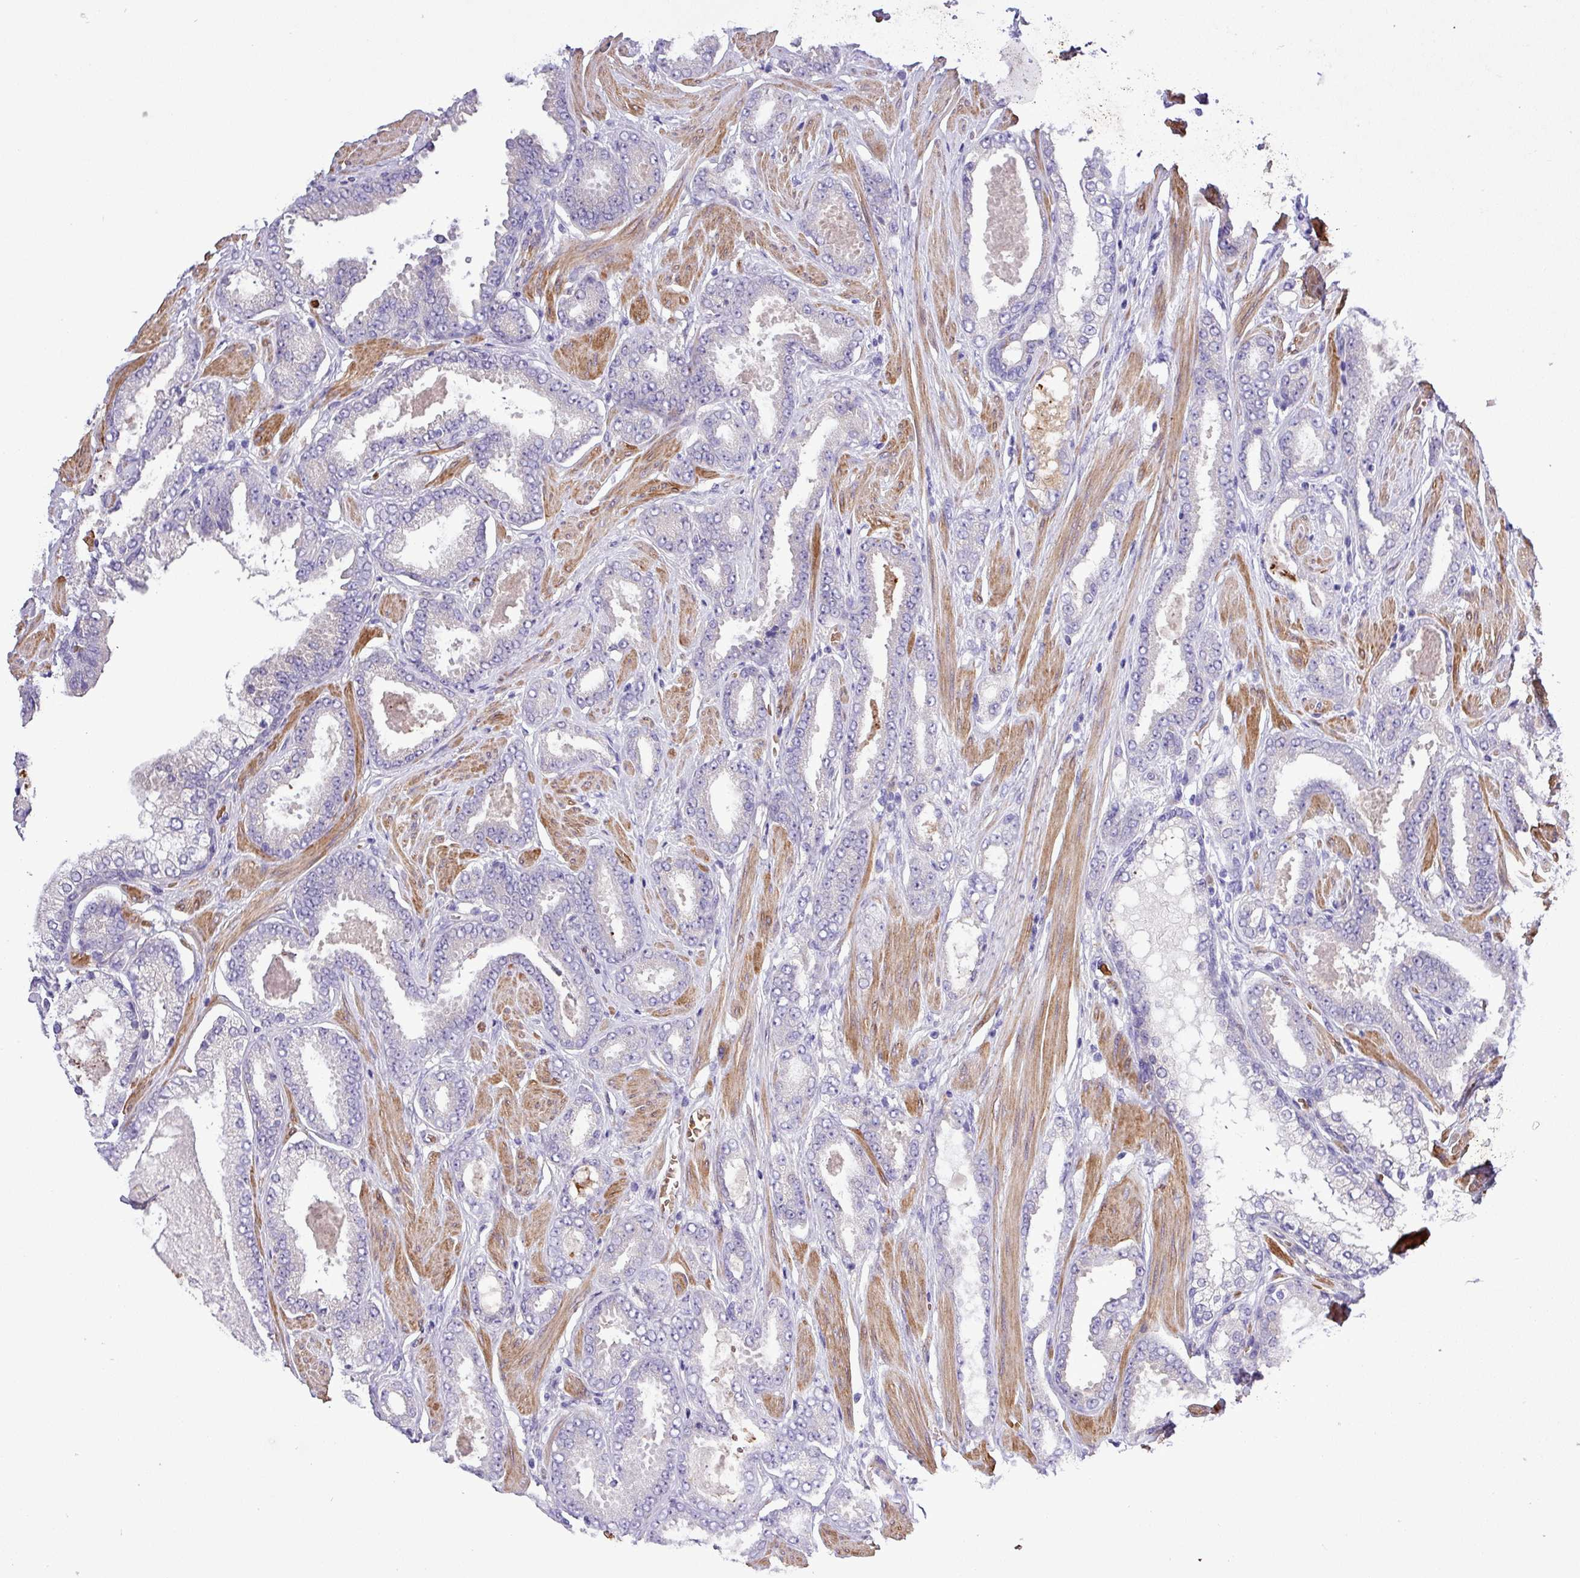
{"staining": {"intensity": "negative", "quantity": "none", "location": "none"}, "tissue": "prostate cancer", "cell_type": "Tumor cells", "image_type": "cancer", "snomed": [{"axis": "morphology", "description": "Adenocarcinoma, Low grade"}, {"axis": "topography", "description": "Prostate"}], "caption": "High magnification brightfield microscopy of prostate low-grade adenocarcinoma stained with DAB (brown) and counterstained with hematoxylin (blue): tumor cells show no significant staining.", "gene": "MGAT4B", "patient": {"sex": "male", "age": 42}}